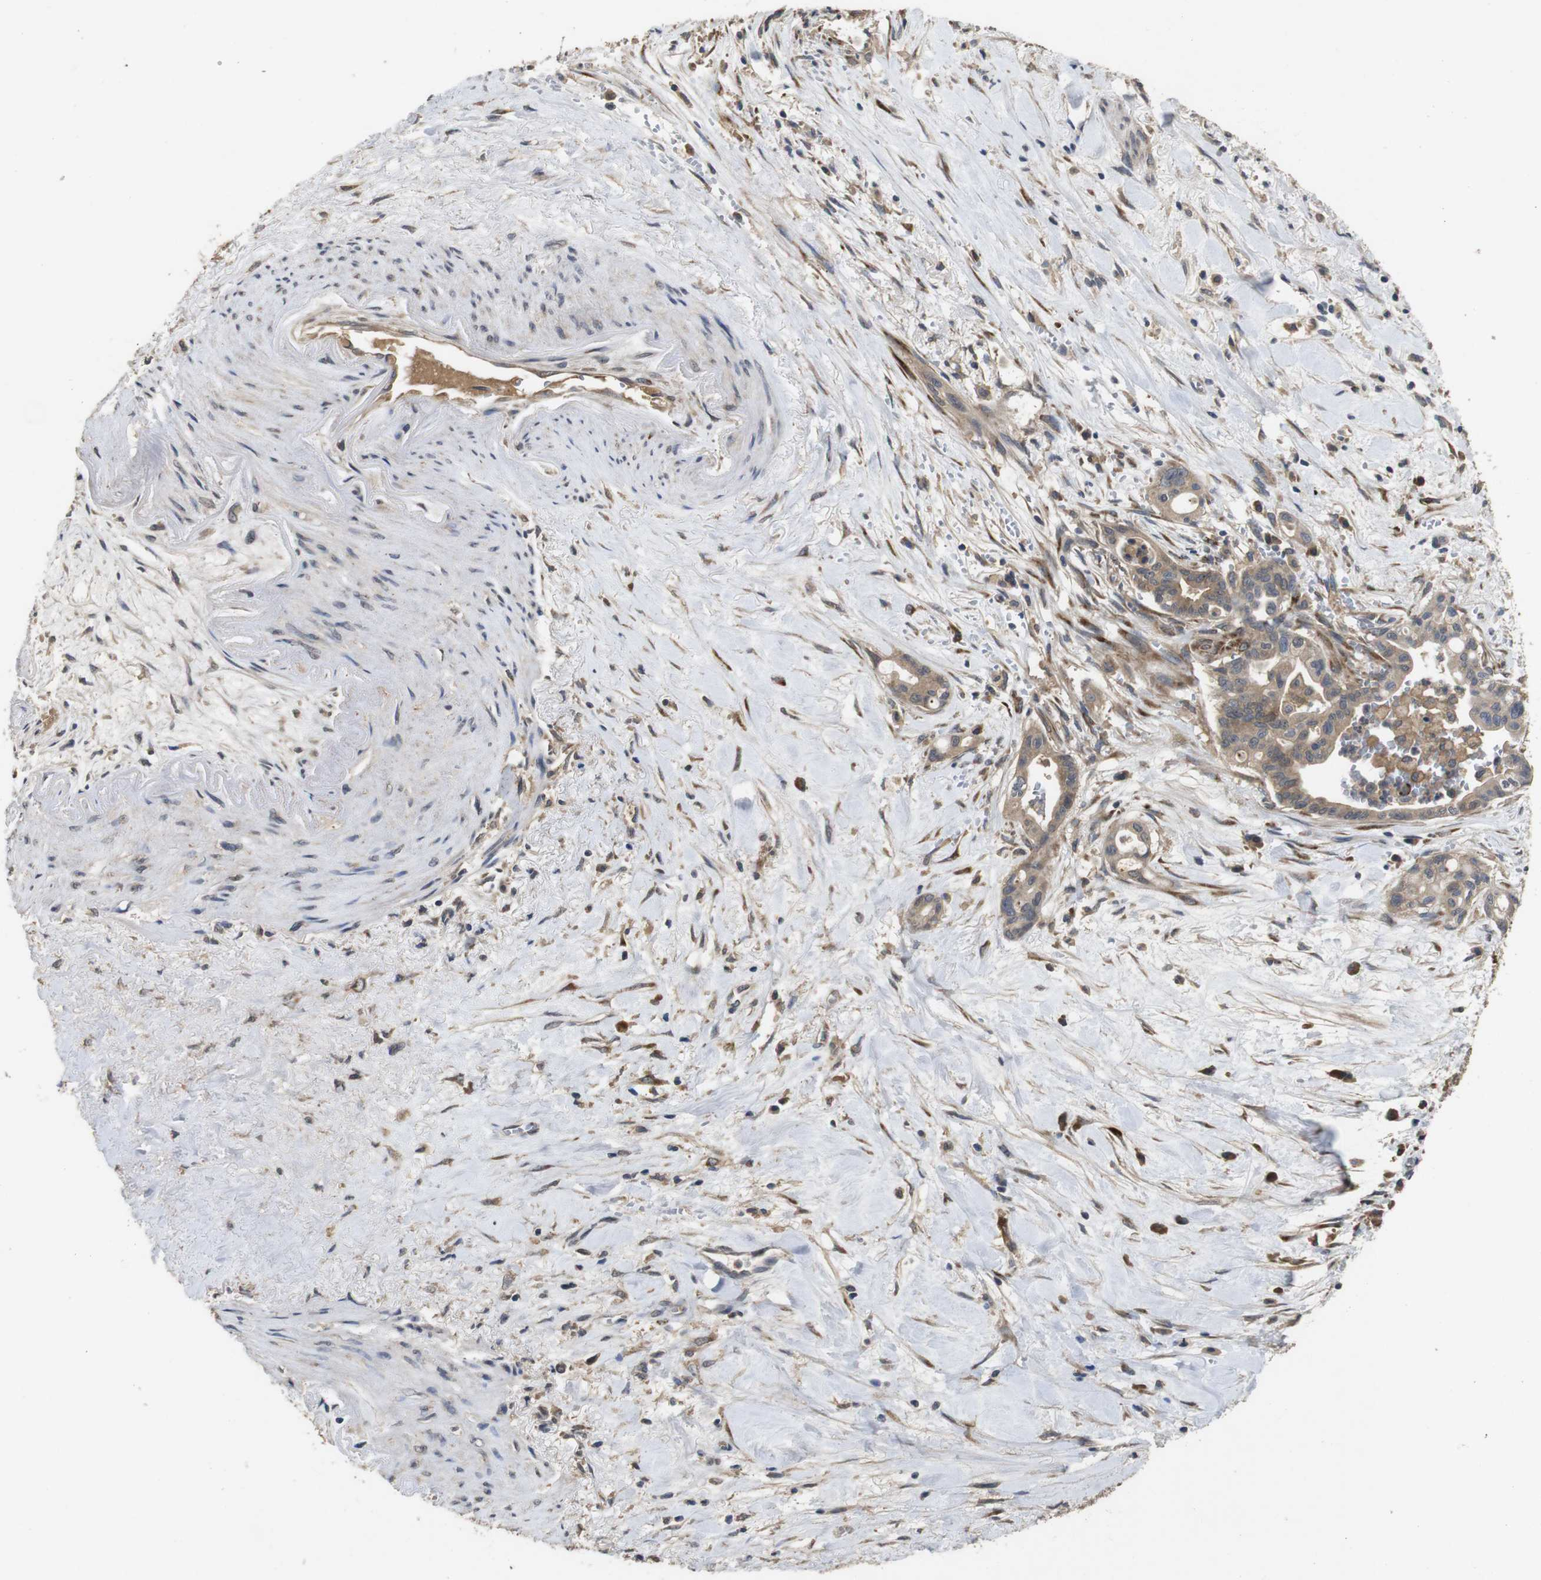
{"staining": {"intensity": "weak", "quantity": ">75%", "location": "cytoplasmic/membranous"}, "tissue": "pancreatic cancer", "cell_type": "Tumor cells", "image_type": "cancer", "snomed": [{"axis": "morphology", "description": "Adenocarcinoma, NOS"}, {"axis": "topography", "description": "Pancreas"}], "caption": "Protein staining shows weak cytoplasmic/membranous expression in about >75% of tumor cells in pancreatic cancer. (DAB (3,3'-diaminobenzidine) IHC, brown staining for protein, blue staining for nuclei).", "gene": "ARHGAP24", "patient": {"sex": "male", "age": 70}}